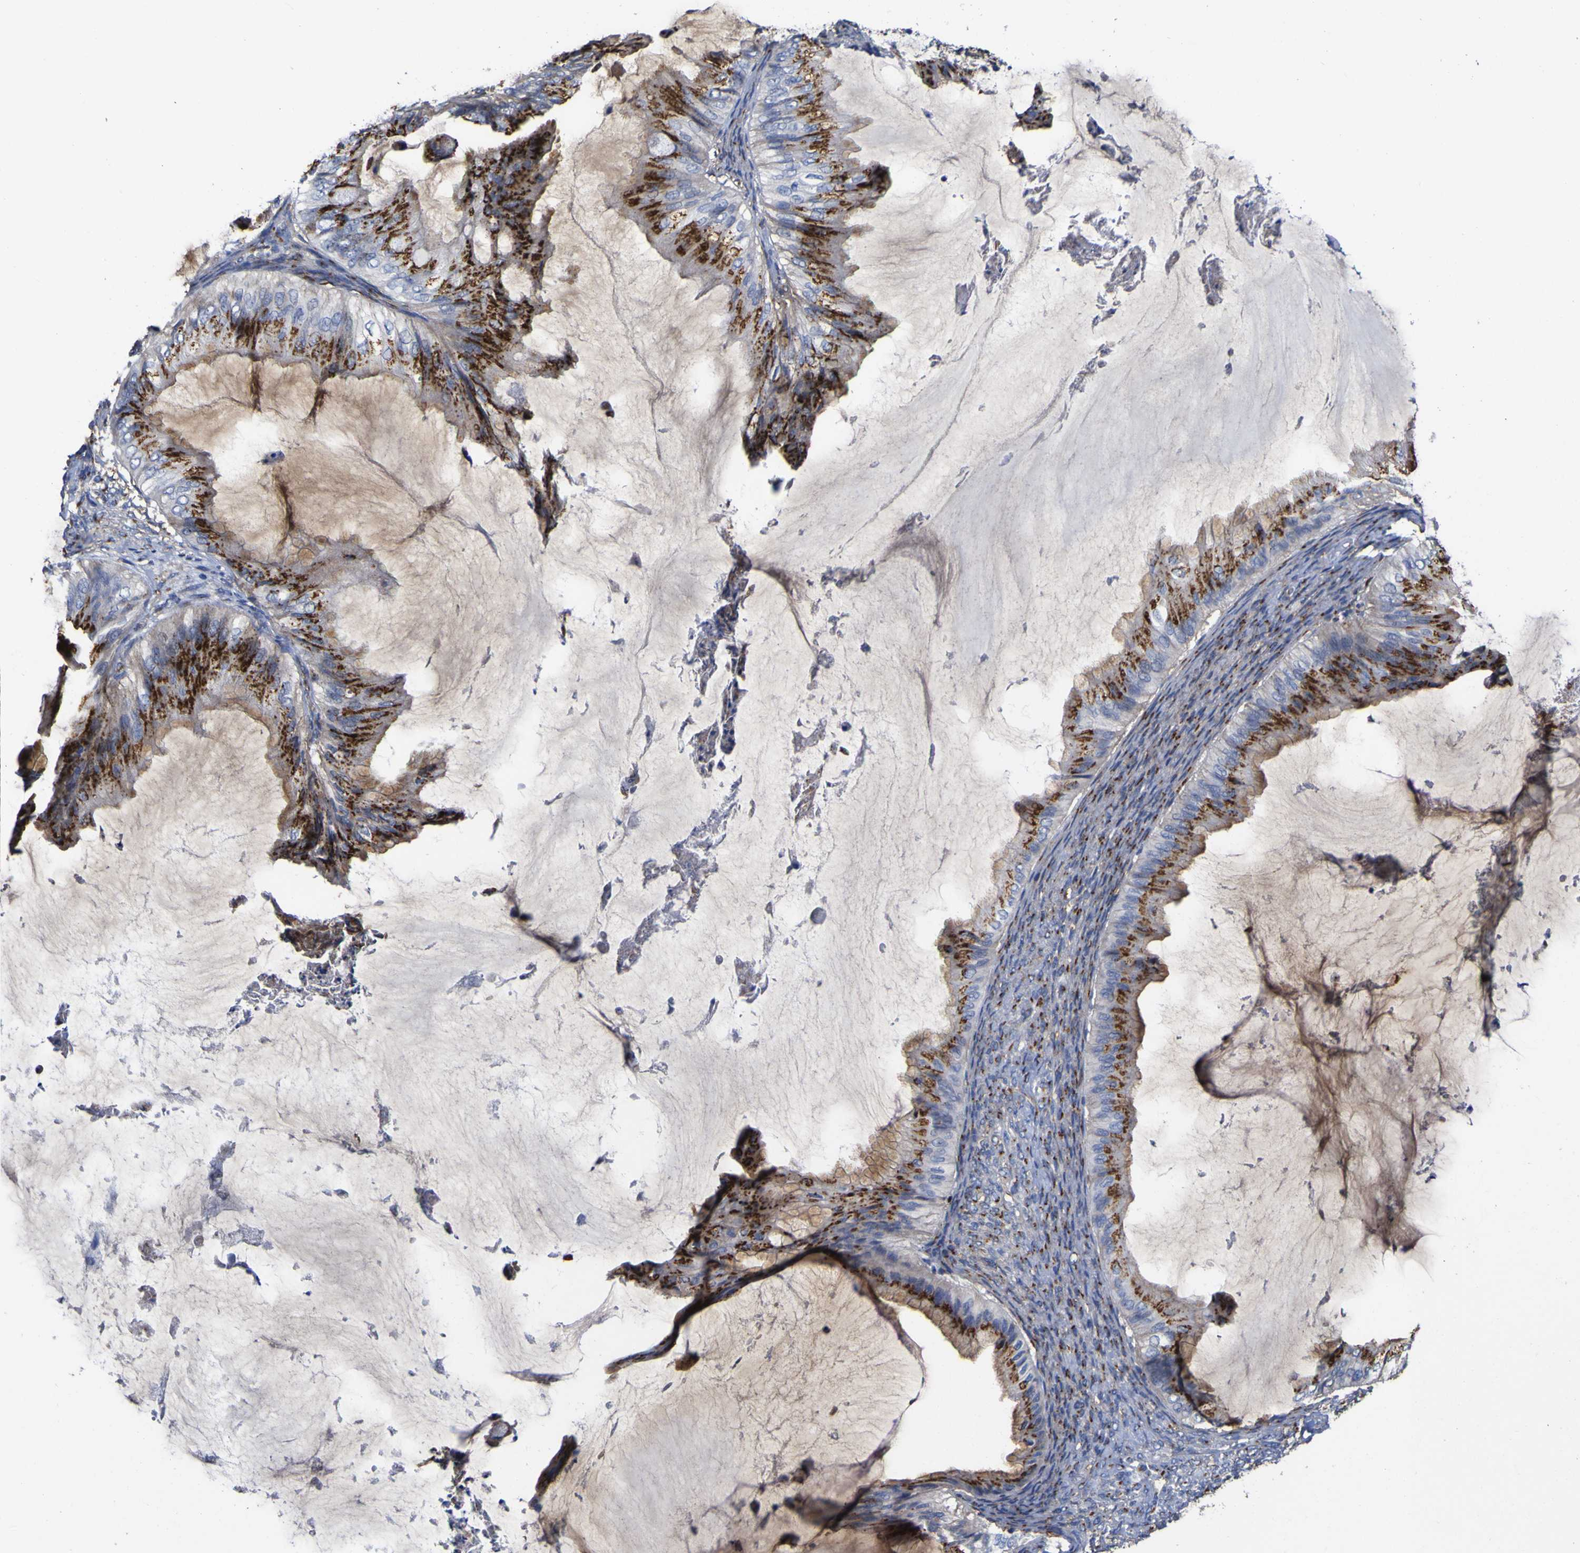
{"staining": {"intensity": "moderate", "quantity": ">75%", "location": "cytoplasmic/membranous"}, "tissue": "ovarian cancer", "cell_type": "Tumor cells", "image_type": "cancer", "snomed": [{"axis": "morphology", "description": "Cystadenocarcinoma, mucinous, NOS"}, {"axis": "topography", "description": "Ovary"}], "caption": "The immunohistochemical stain shows moderate cytoplasmic/membranous staining in tumor cells of ovarian cancer (mucinous cystadenocarcinoma) tissue. (DAB IHC with brightfield microscopy, high magnification).", "gene": "GOLM1", "patient": {"sex": "female", "age": 61}}